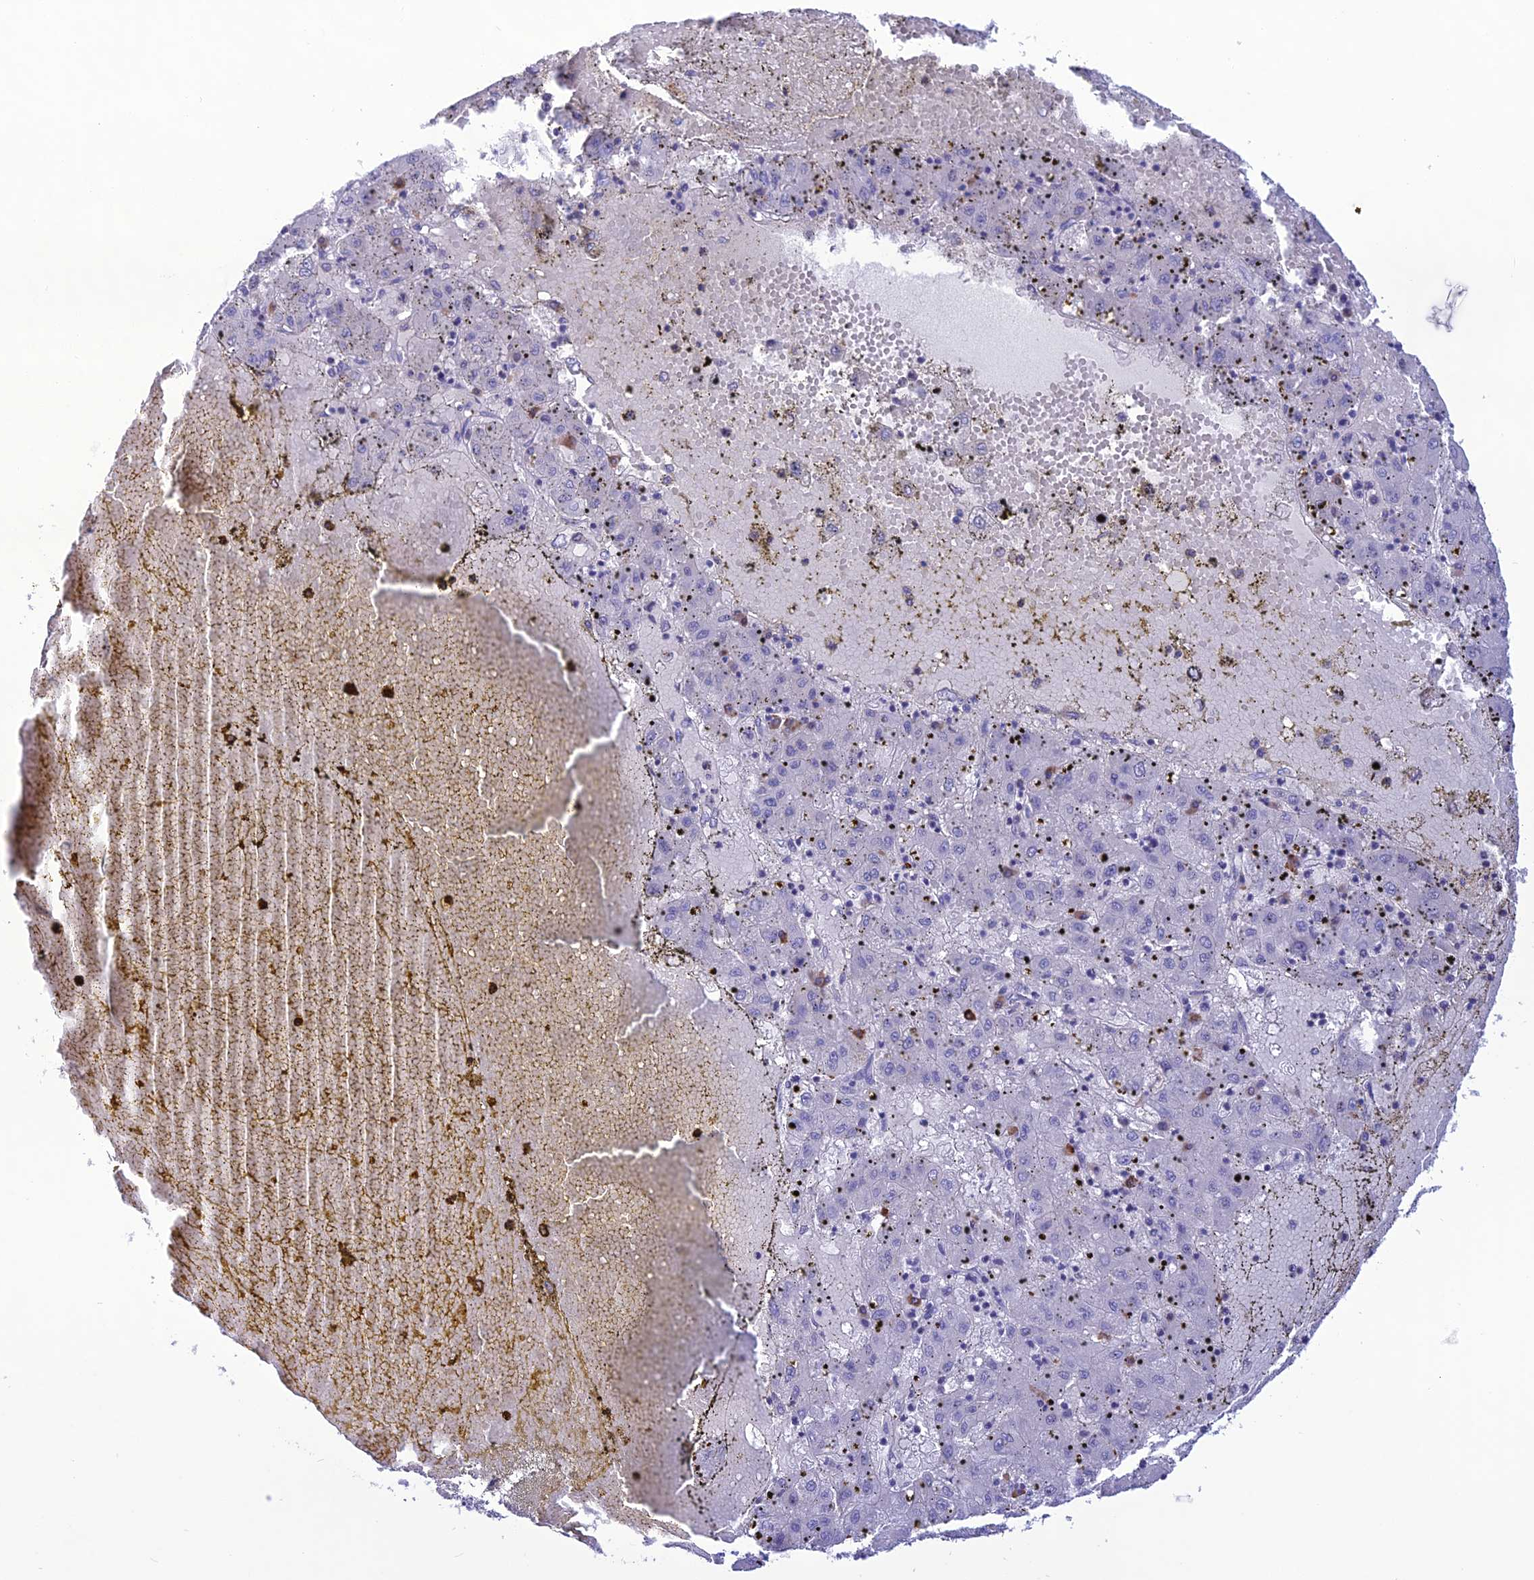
{"staining": {"intensity": "negative", "quantity": "none", "location": "none"}, "tissue": "liver cancer", "cell_type": "Tumor cells", "image_type": "cancer", "snomed": [{"axis": "morphology", "description": "Carcinoma, Hepatocellular, NOS"}, {"axis": "topography", "description": "Liver"}], "caption": "Immunohistochemical staining of human liver hepatocellular carcinoma displays no significant expression in tumor cells. Nuclei are stained in blue.", "gene": "CRB2", "patient": {"sex": "male", "age": 72}}